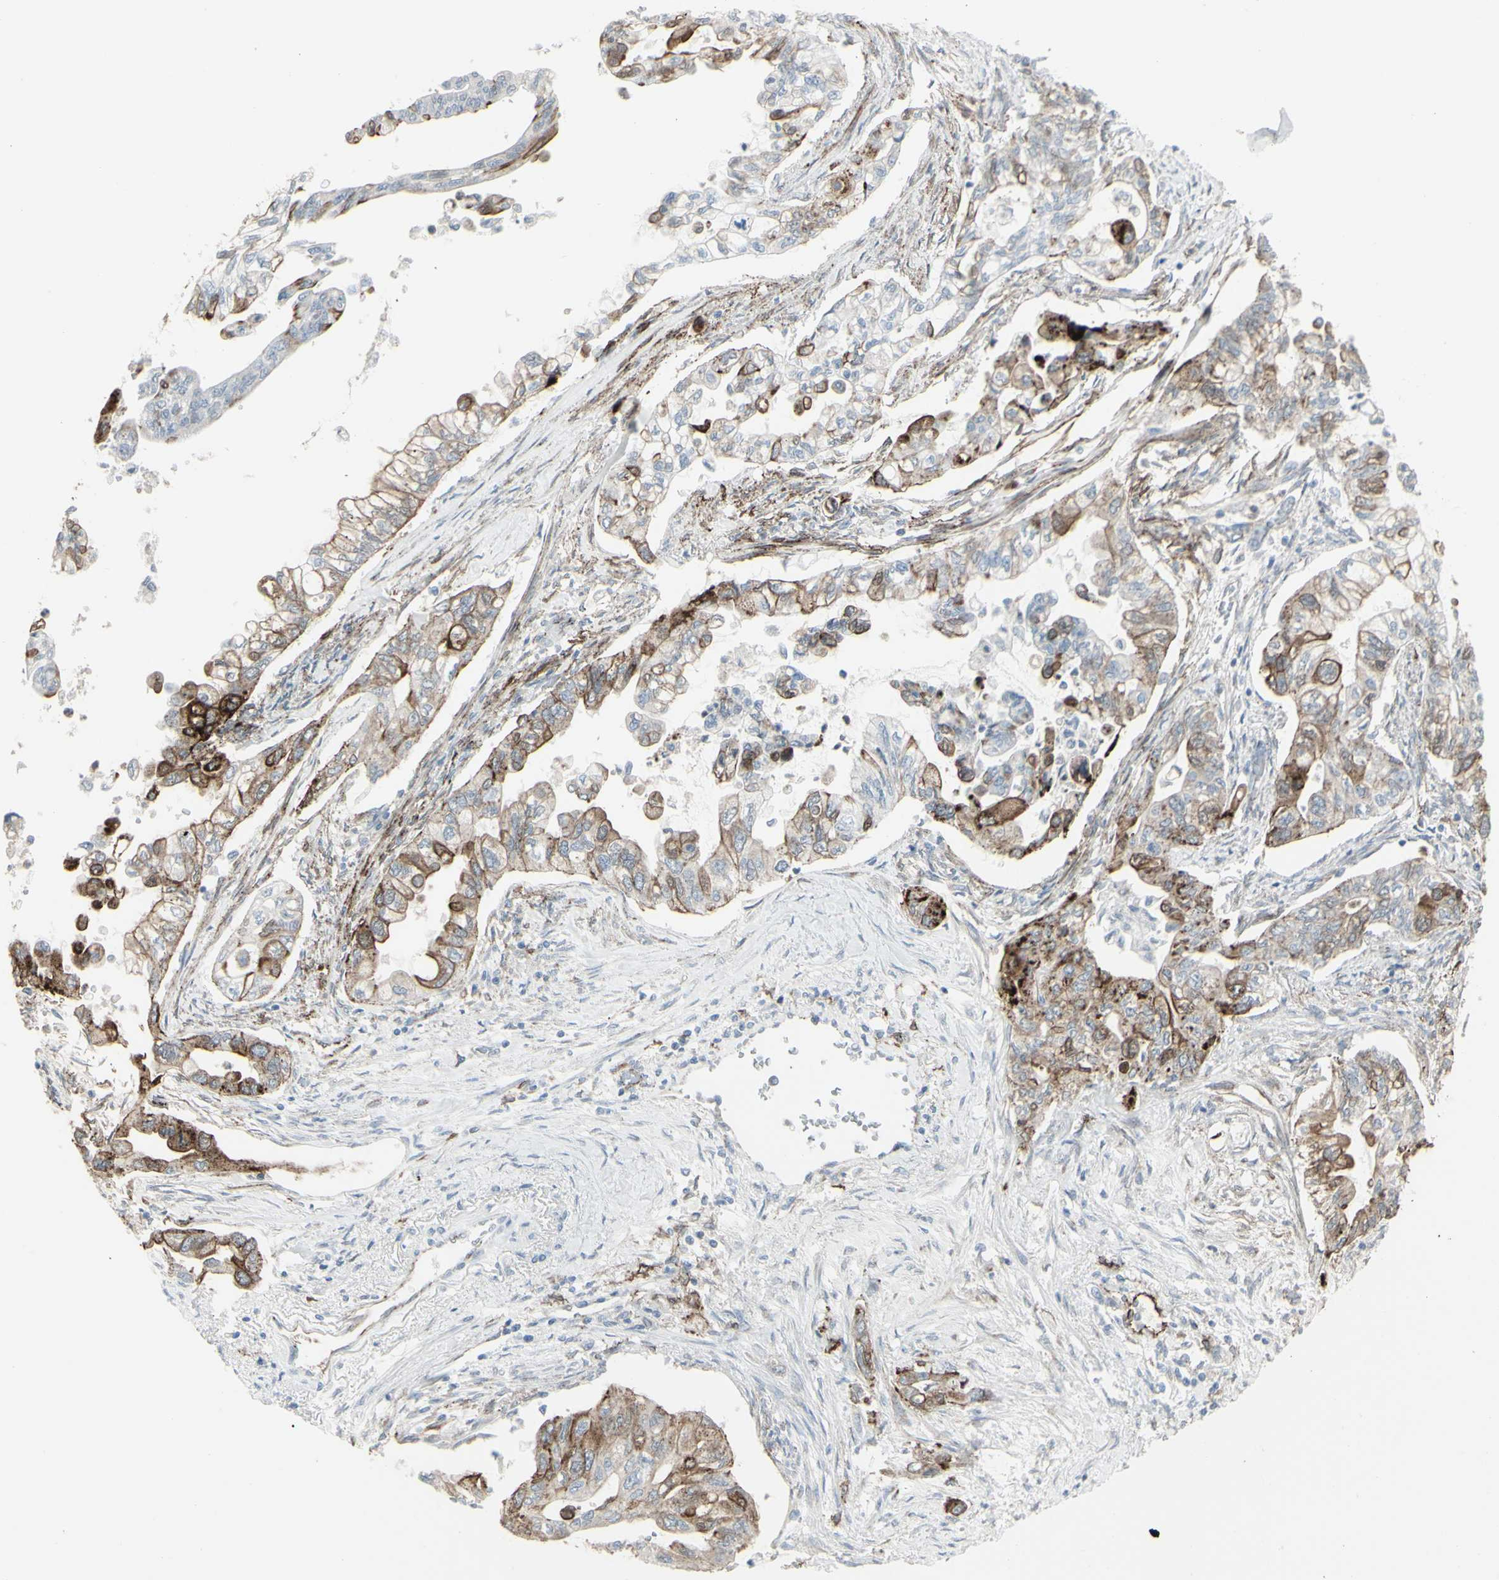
{"staining": {"intensity": "moderate", "quantity": "25%-75%", "location": "cytoplasmic/membranous"}, "tissue": "pancreatic cancer", "cell_type": "Tumor cells", "image_type": "cancer", "snomed": [{"axis": "morphology", "description": "Normal tissue, NOS"}, {"axis": "topography", "description": "Pancreas"}], "caption": "Tumor cells show moderate cytoplasmic/membranous positivity in about 25%-75% of cells in pancreatic cancer. Immunohistochemistry stains the protein in brown and the nuclei are stained blue.", "gene": "GJA1", "patient": {"sex": "male", "age": 42}}